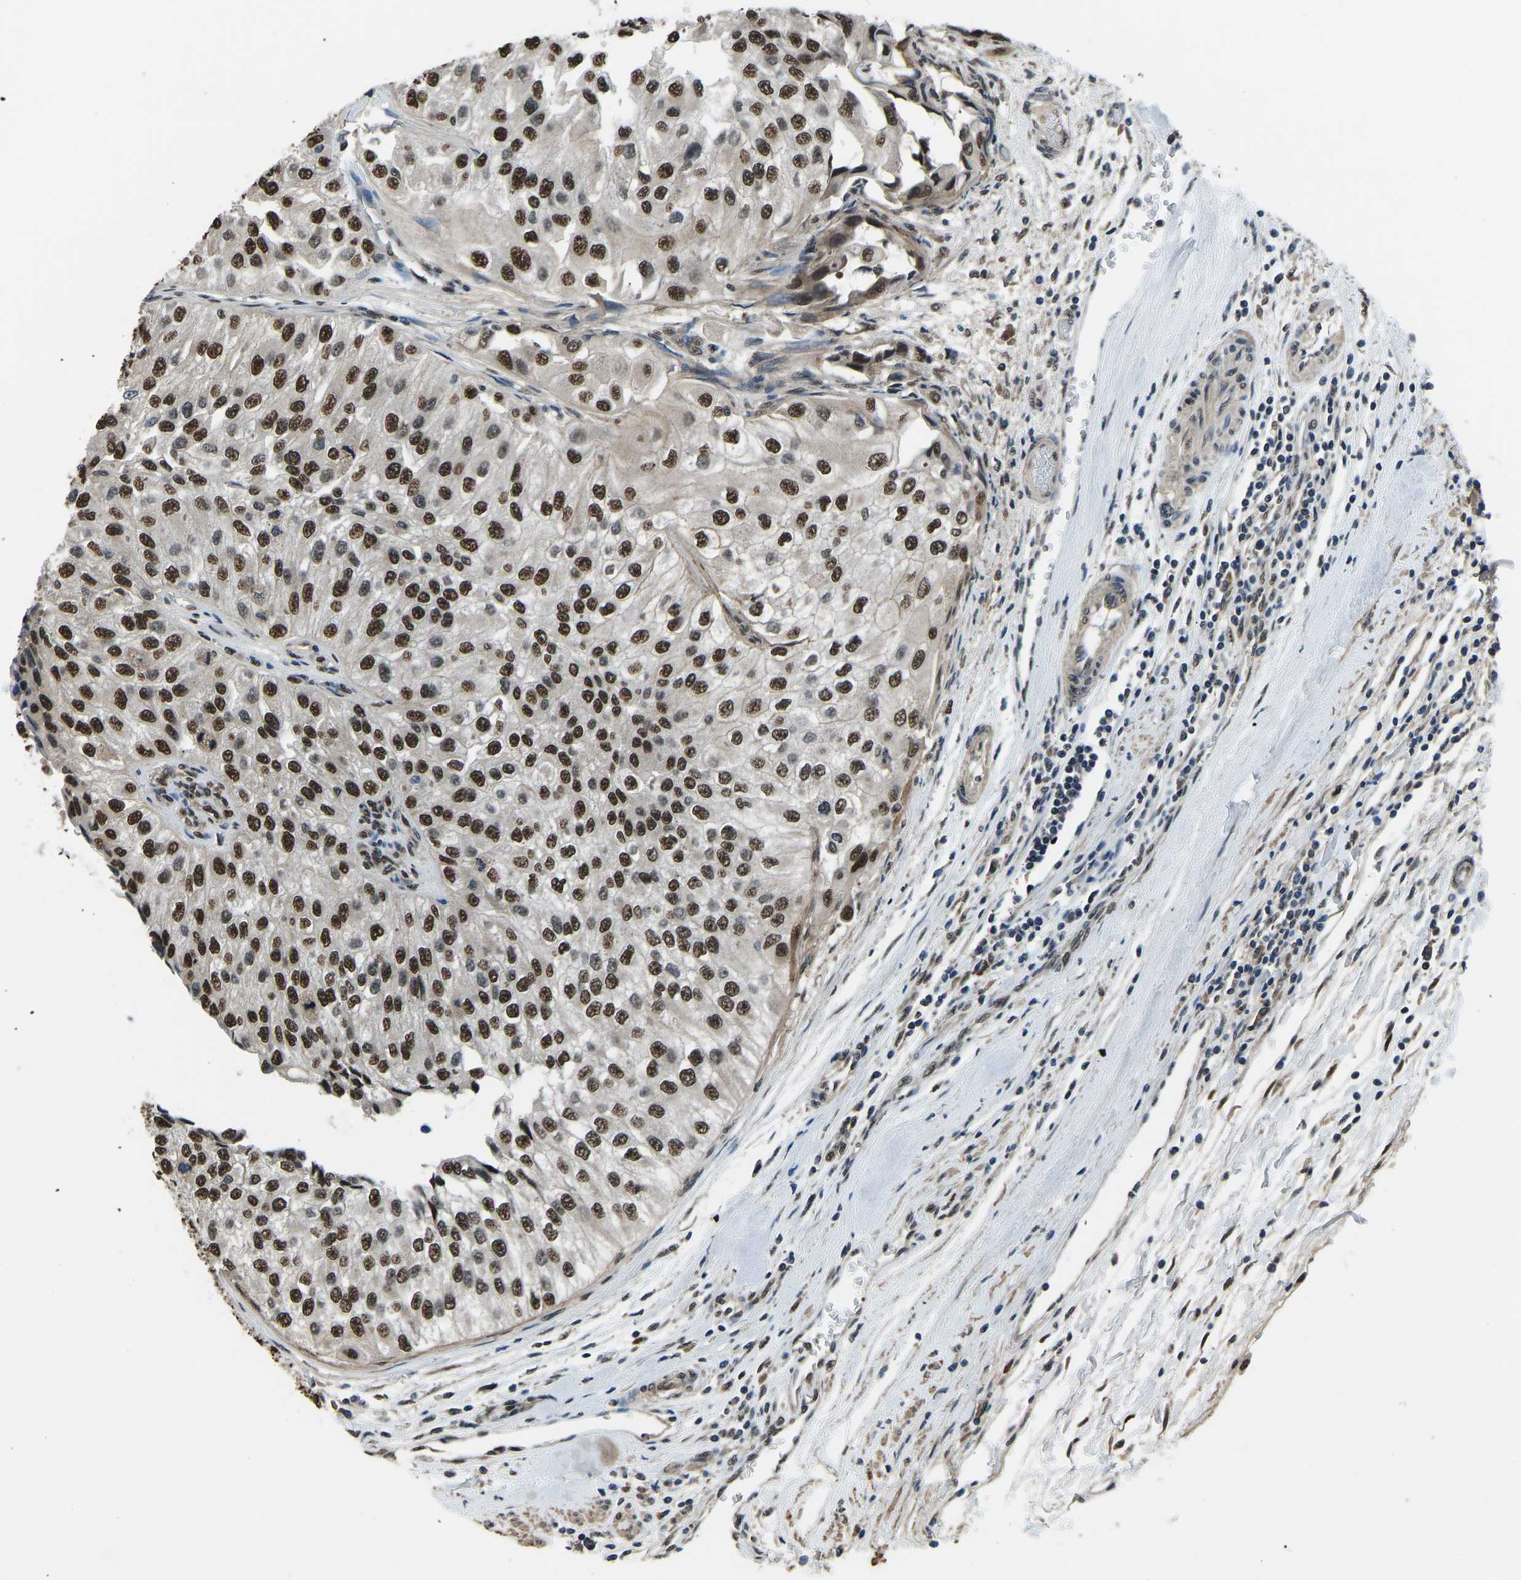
{"staining": {"intensity": "strong", "quantity": ">75%", "location": "nuclear"}, "tissue": "urothelial cancer", "cell_type": "Tumor cells", "image_type": "cancer", "snomed": [{"axis": "morphology", "description": "Urothelial carcinoma, High grade"}, {"axis": "topography", "description": "Kidney"}, {"axis": "topography", "description": "Urinary bladder"}], "caption": "Immunohistochemistry of human urothelial carcinoma (high-grade) demonstrates high levels of strong nuclear positivity in about >75% of tumor cells.", "gene": "FOS", "patient": {"sex": "male", "age": 77}}